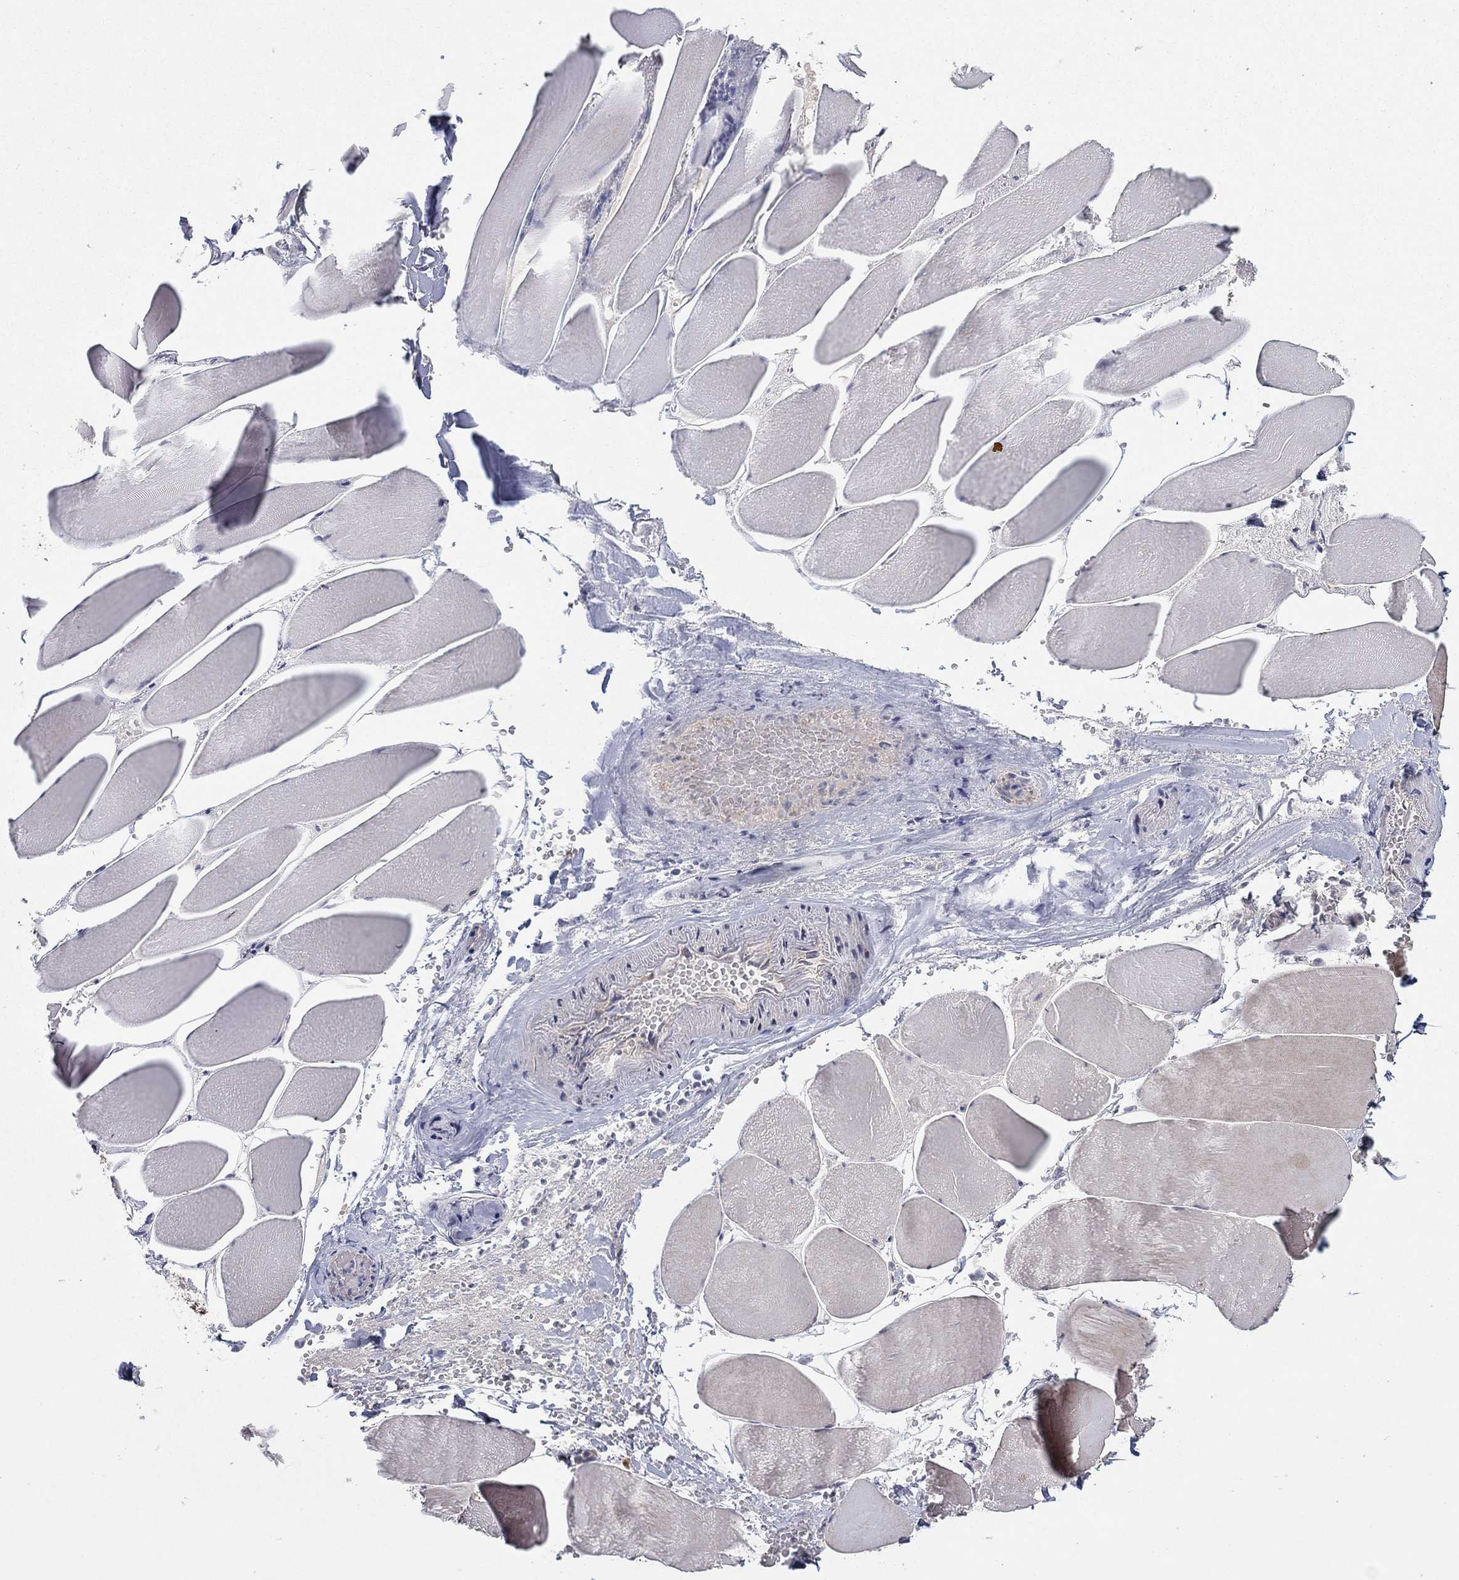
{"staining": {"intensity": "weak", "quantity": "<25%", "location": "cytoplasmic/membranous"}, "tissue": "skeletal muscle", "cell_type": "Myocytes", "image_type": "normal", "snomed": [{"axis": "morphology", "description": "Normal tissue, NOS"}, {"axis": "morphology", "description": "Malignant melanoma, Metastatic site"}, {"axis": "topography", "description": "Skeletal muscle"}], "caption": "DAB (3,3'-diaminobenzidine) immunohistochemical staining of normal skeletal muscle exhibits no significant positivity in myocytes.", "gene": "ZNF395", "patient": {"sex": "male", "age": 50}}